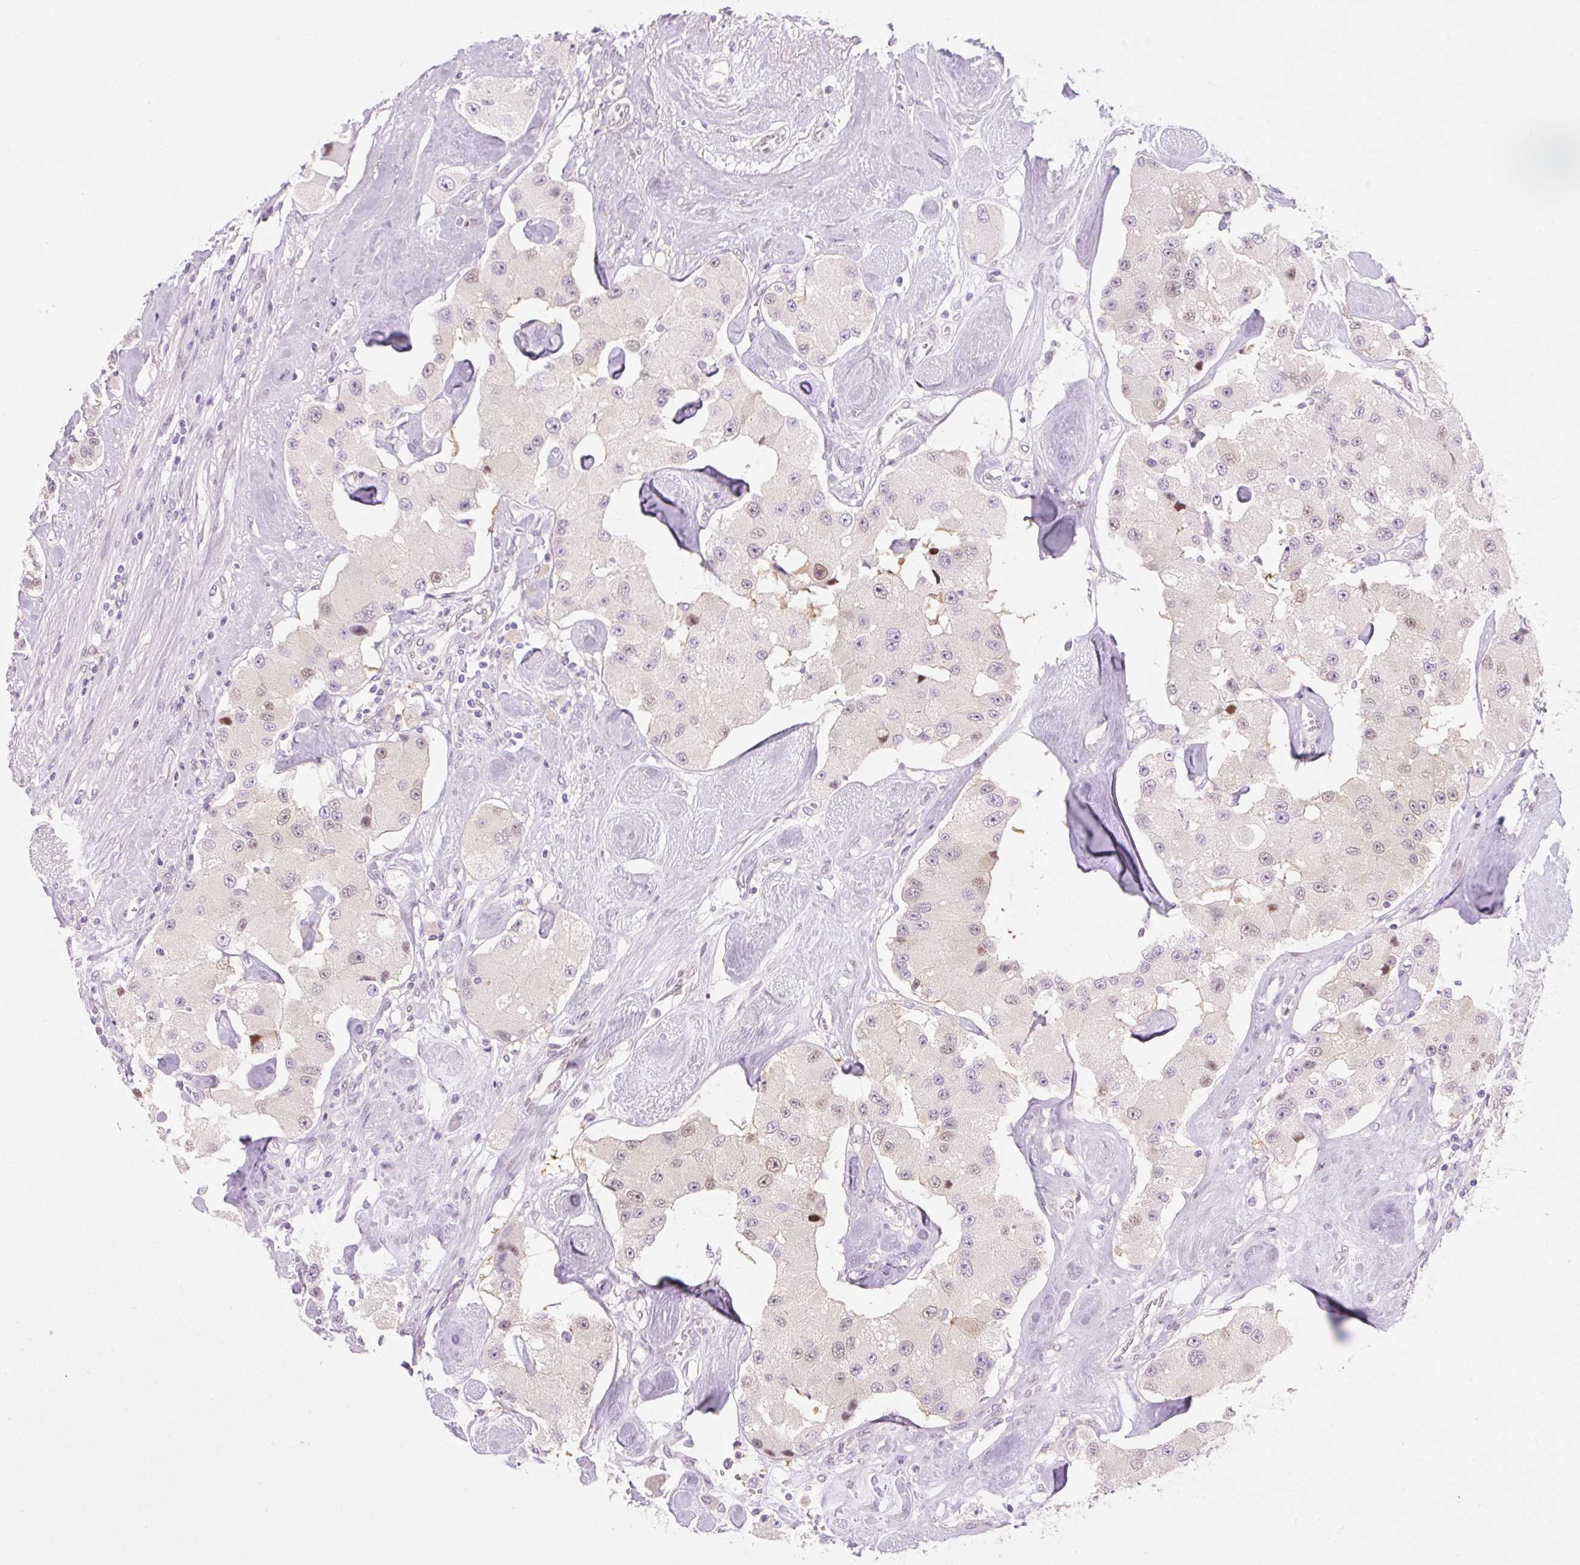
{"staining": {"intensity": "weak", "quantity": "25%-75%", "location": "nuclear"}, "tissue": "carcinoid", "cell_type": "Tumor cells", "image_type": "cancer", "snomed": [{"axis": "morphology", "description": "Carcinoid, malignant, NOS"}, {"axis": "topography", "description": "Pancreas"}], "caption": "An image of malignant carcinoid stained for a protein exhibits weak nuclear brown staining in tumor cells.", "gene": "SYNE3", "patient": {"sex": "male", "age": 41}}